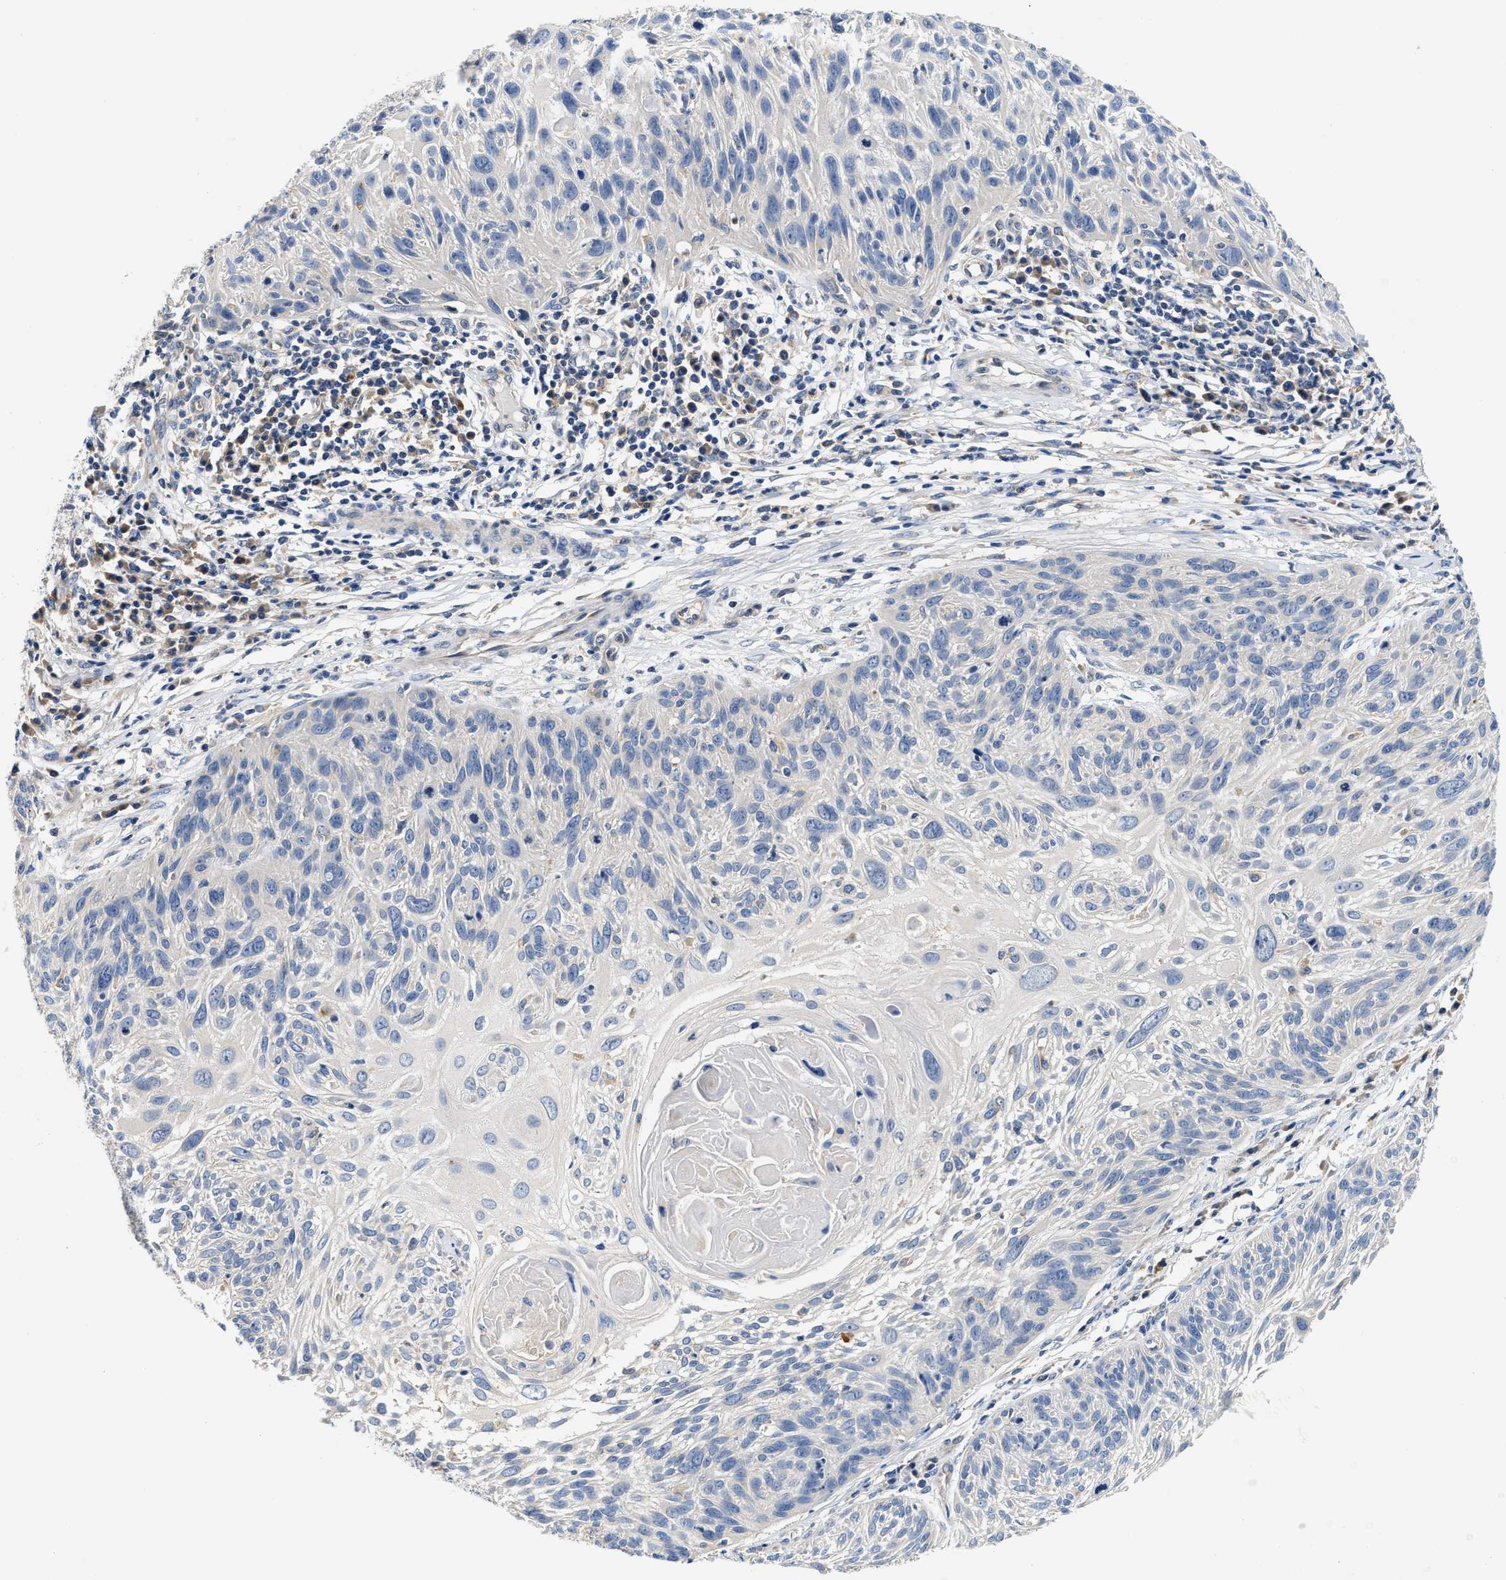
{"staining": {"intensity": "negative", "quantity": "none", "location": "none"}, "tissue": "cervical cancer", "cell_type": "Tumor cells", "image_type": "cancer", "snomed": [{"axis": "morphology", "description": "Squamous cell carcinoma, NOS"}, {"axis": "topography", "description": "Cervix"}], "caption": "This is an immunohistochemistry micrograph of cervical cancer (squamous cell carcinoma). There is no positivity in tumor cells.", "gene": "FAM185A", "patient": {"sex": "female", "age": 51}}